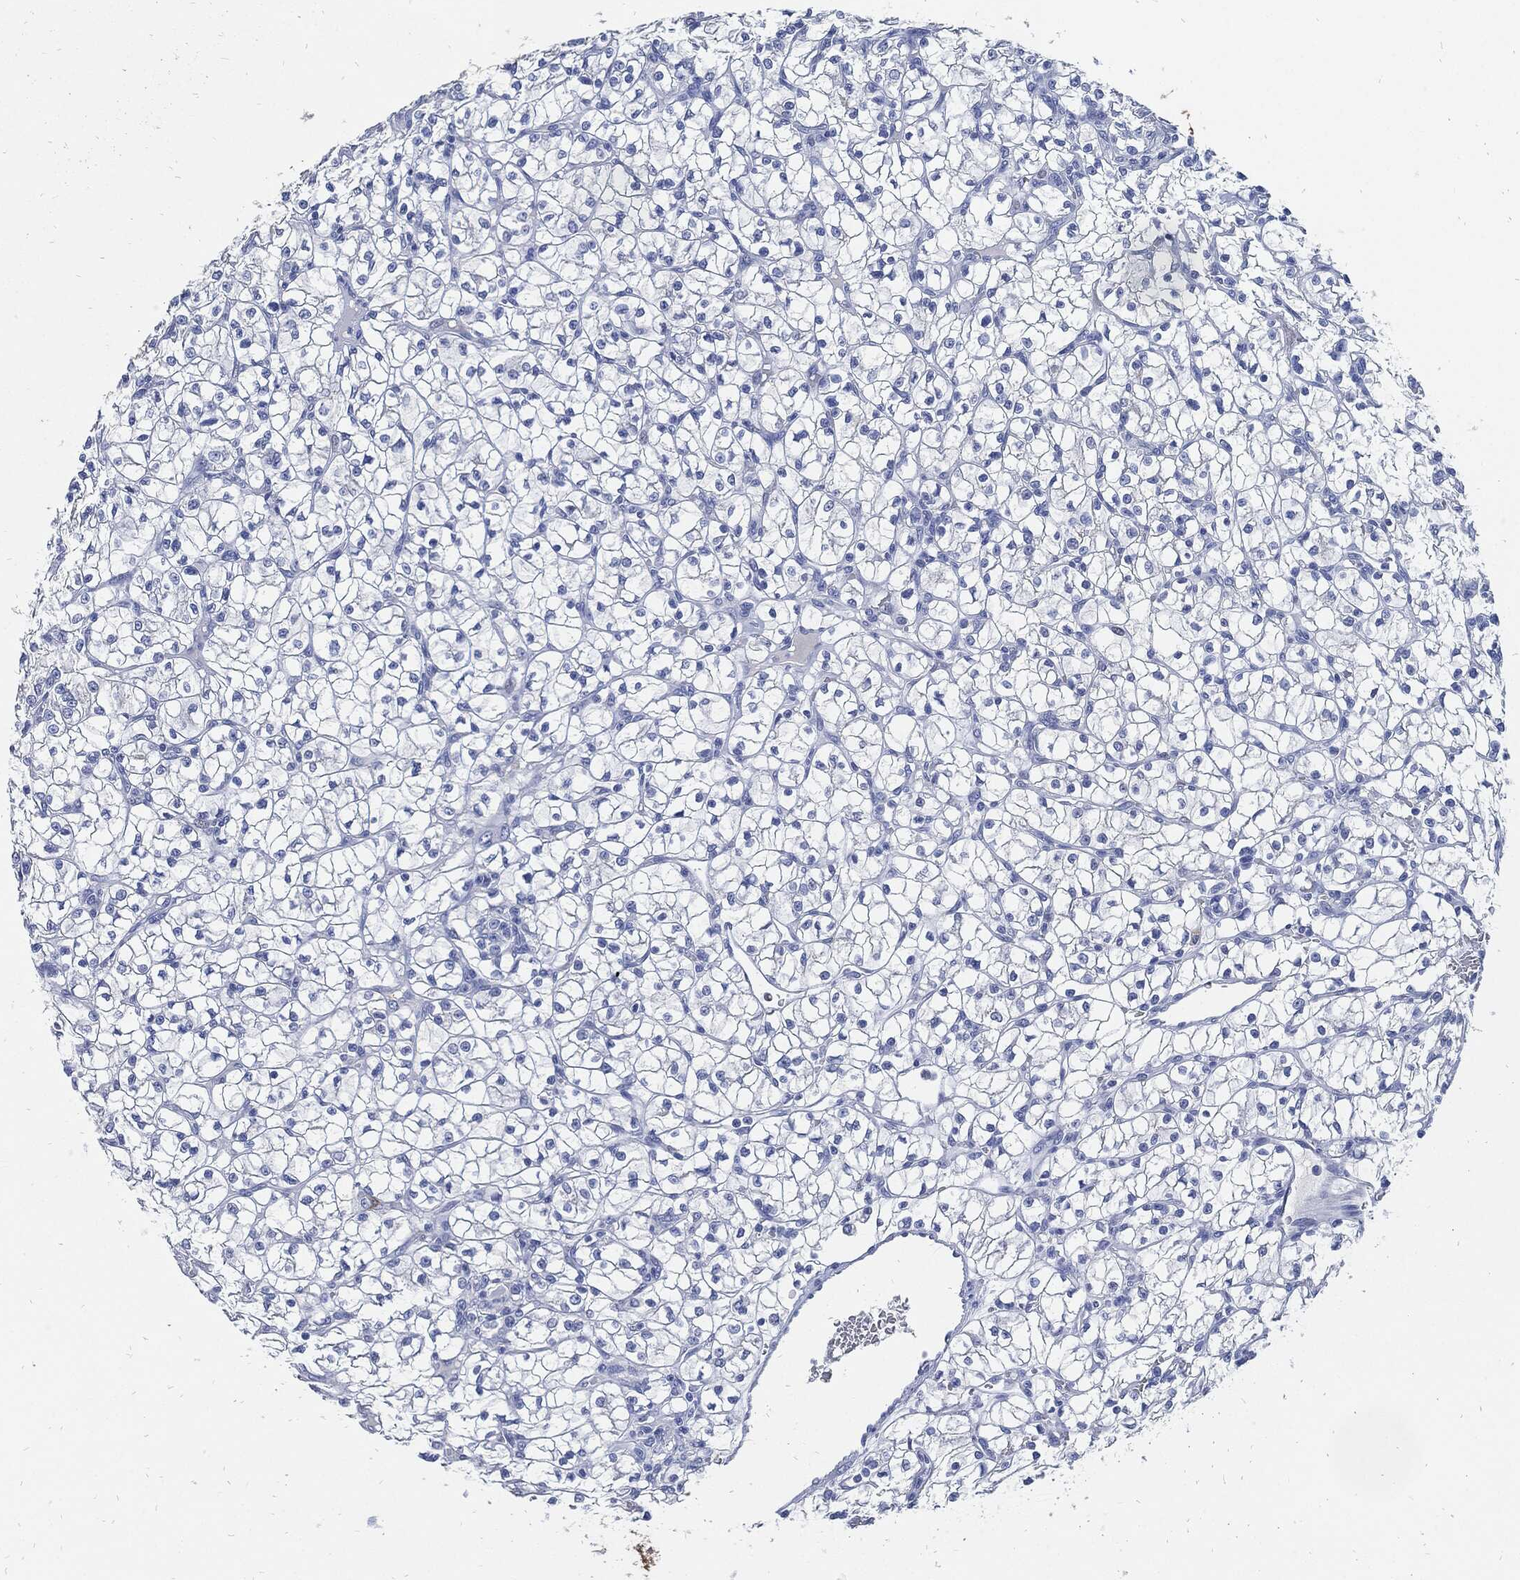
{"staining": {"intensity": "negative", "quantity": "none", "location": "none"}, "tissue": "renal cancer", "cell_type": "Tumor cells", "image_type": "cancer", "snomed": [{"axis": "morphology", "description": "Adenocarcinoma, NOS"}, {"axis": "topography", "description": "Kidney"}], "caption": "IHC of human renal adenocarcinoma displays no staining in tumor cells.", "gene": "FABP4", "patient": {"sex": "female", "age": 64}}